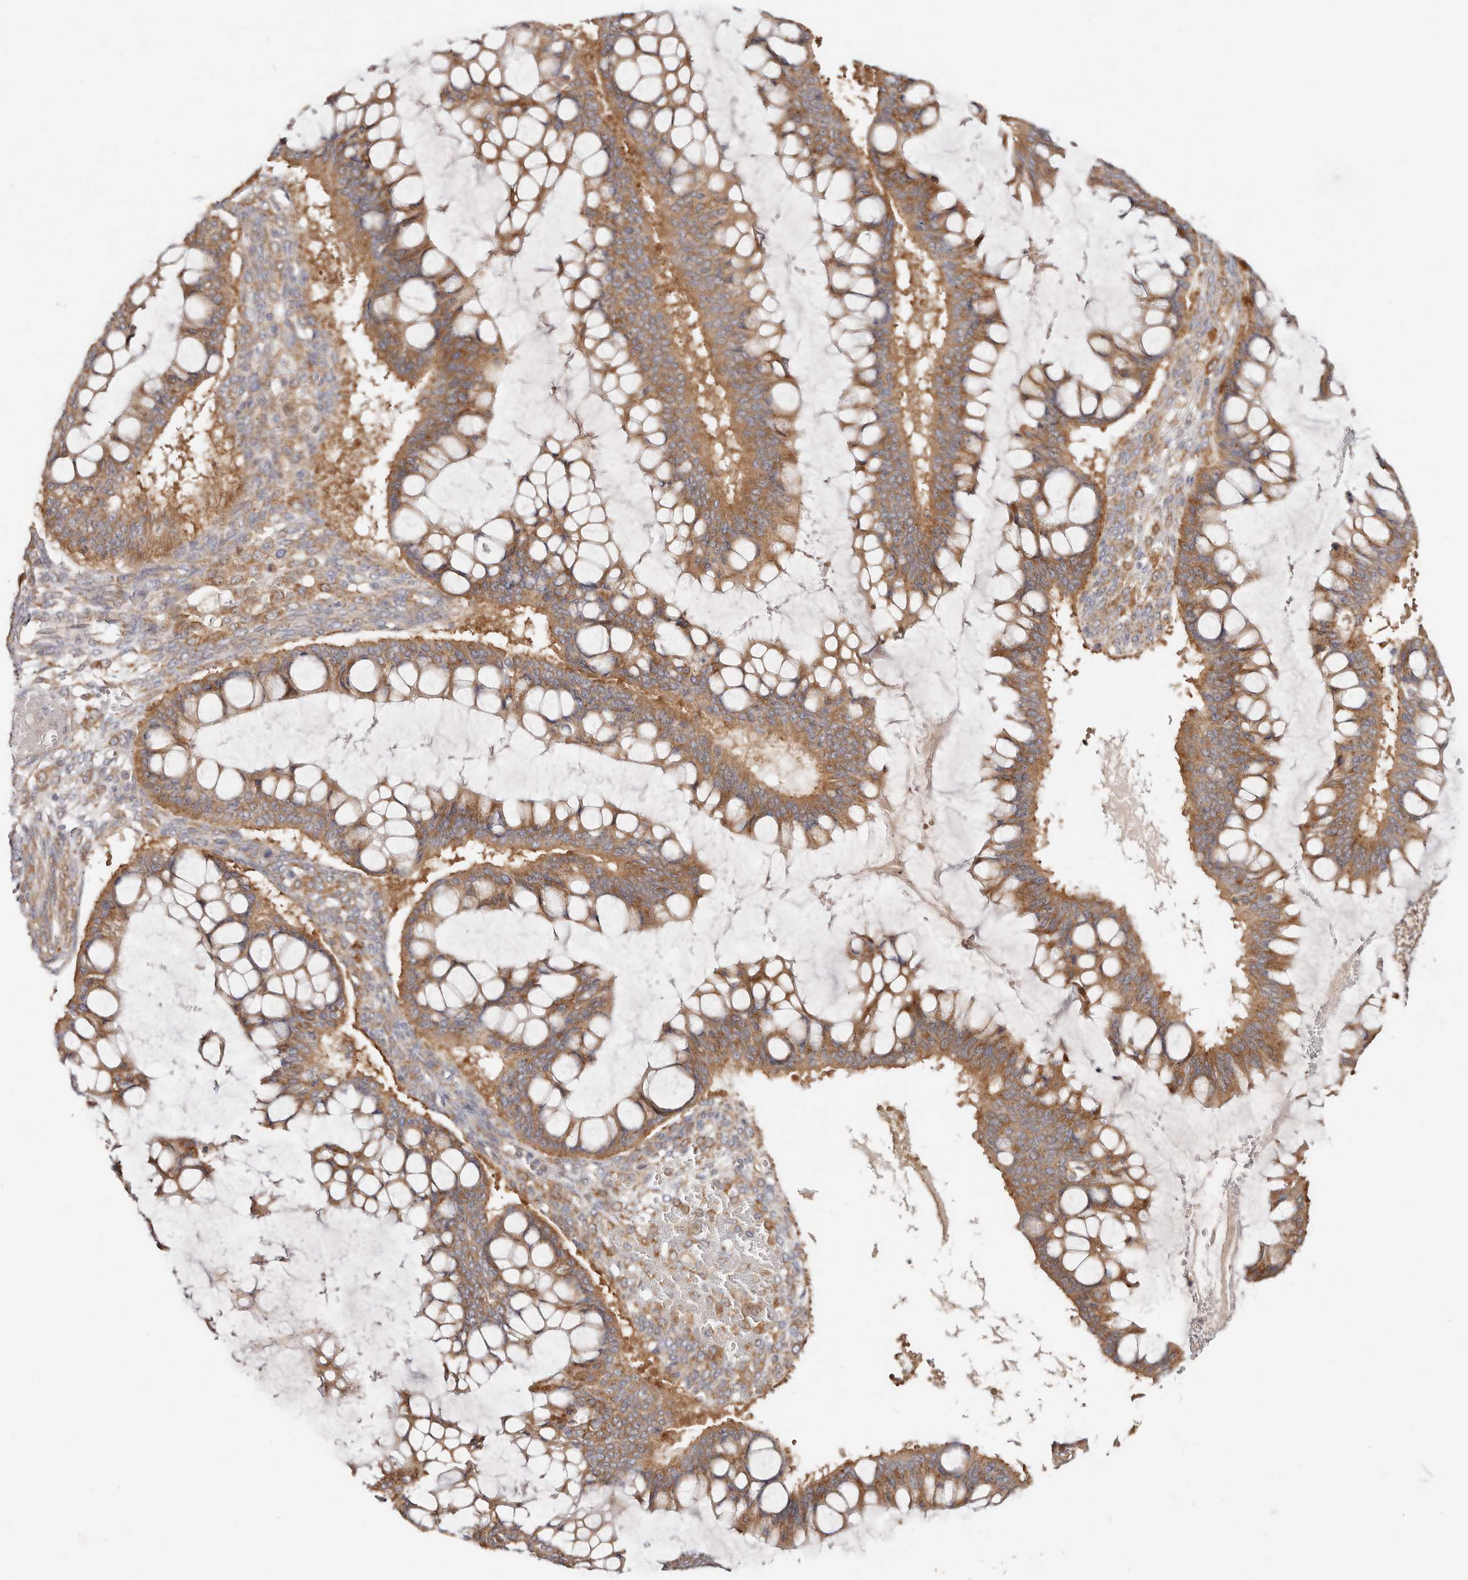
{"staining": {"intensity": "moderate", "quantity": ">75%", "location": "cytoplasmic/membranous"}, "tissue": "ovarian cancer", "cell_type": "Tumor cells", "image_type": "cancer", "snomed": [{"axis": "morphology", "description": "Cystadenocarcinoma, mucinous, NOS"}, {"axis": "topography", "description": "Ovary"}], "caption": "This image demonstrates mucinous cystadenocarcinoma (ovarian) stained with immunohistochemistry (IHC) to label a protein in brown. The cytoplasmic/membranous of tumor cells show moderate positivity for the protein. Nuclei are counter-stained blue.", "gene": "GNA13", "patient": {"sex": "female", "age": 73}}